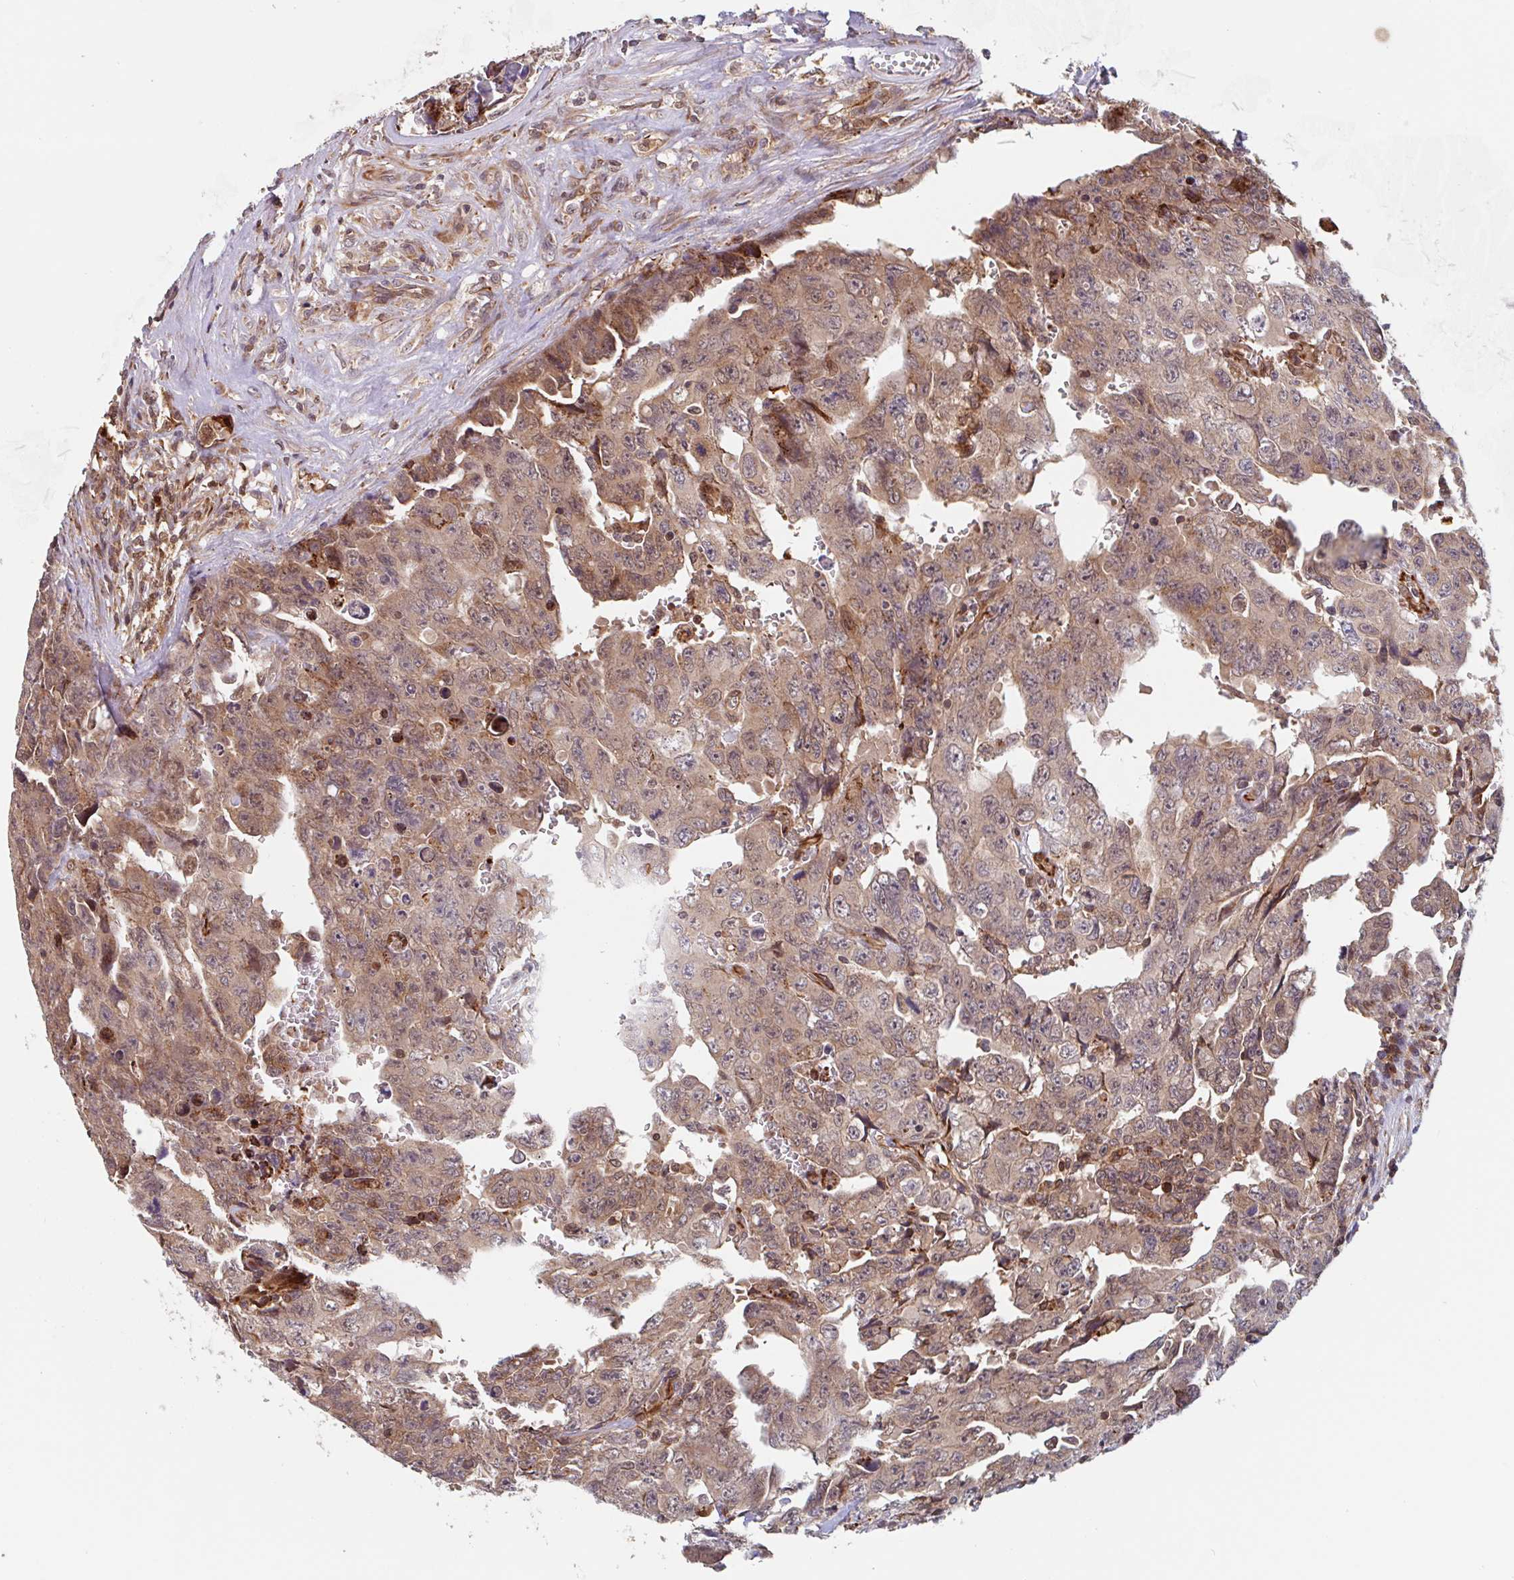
{"staining": {"intensity": "moderate", "quantity": ">75%", "location": "cytoplasmic/membranous"}, "tissue": "testis cancer", "cell_type": "Tumor cells", "image_type": "cancer", "snomed": [{"axis": "morphology", "description": "Carcinoma, Embryonal, NOS"}, {"axis": "topography", "description": "Testis"}], "caption": "Embryonal carcinoma (testis) was stained to show a protein in brown. There is medium levels of moderate cytoplasmic/membranous positivity in about >75% of tumor cells.", "gene": "NUB1", "patient": {"sex": "male", "age": 24}}